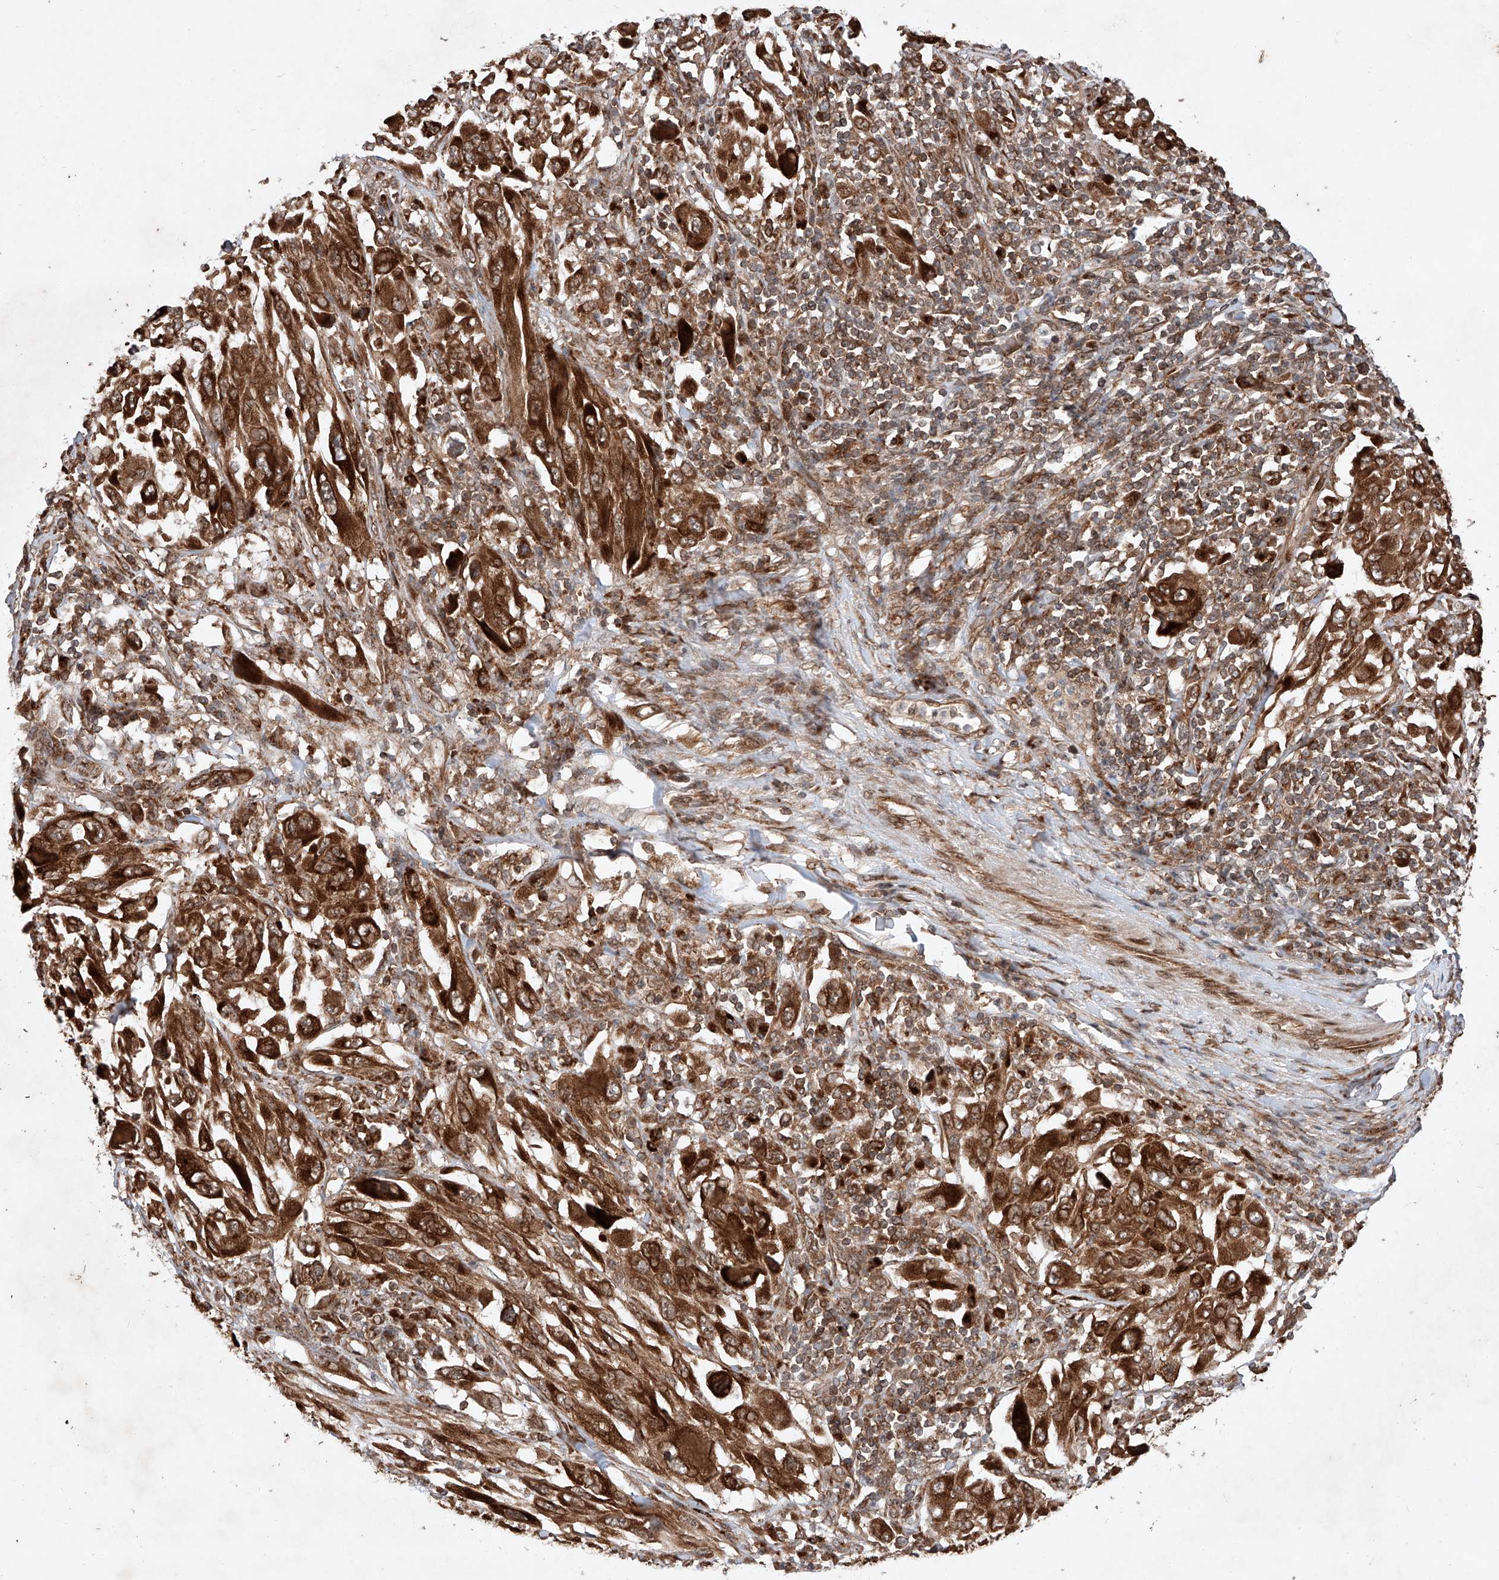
{"staining": {"intensity": "strong", "quantity": ">75%", "location": "cytoplasmic/membranous,nuclear"}, "tissue": "melanoma", "cell_type": "Tumor cells", "image_type": "cancer", "snomed": [{"axis": "morphology", "description": "Malignant melanoma, NOS"}, {"axis": "topography", "description": "Skin"}], "caption": "A brown stain shows strong cytoplasmic/membranous and nuclear expression of a protein in melanoma tumor cells. The protein of interest is stained brown, and the nuclei are stained in blue (DAB IHC with brightfield microscopy, high magnification).", "gene": "ZFP28", "patient": {"sex": "female", "age": 91}}